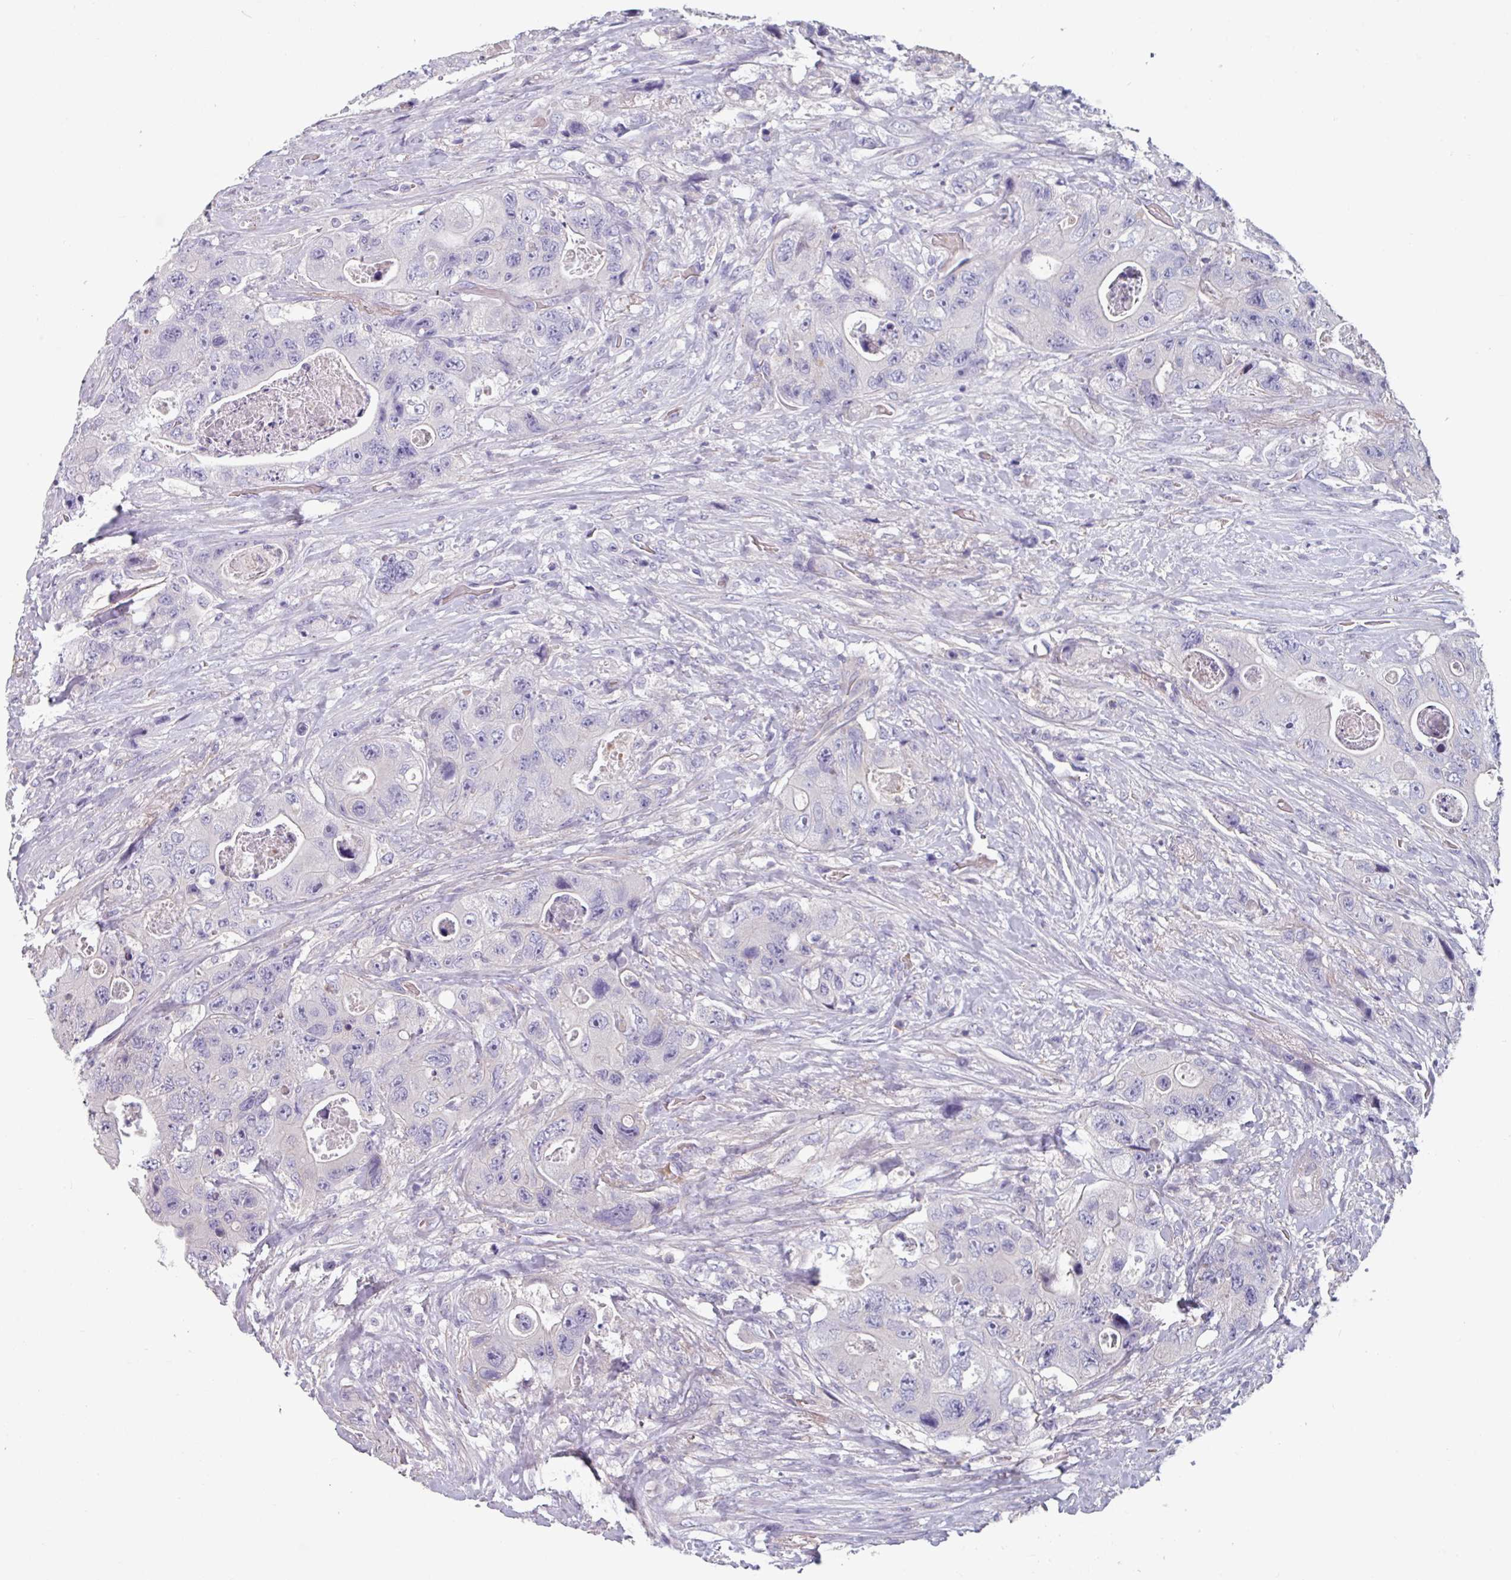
{"staining": {"intensity": "negative", "quantity": "none", "location": "none"}, "tissue": "colorectal cancer", "cell_type": "Tumor cells", "image_type": "cancer", "snomed": [{"axis": "morphology", "description": "Adenocarcinoma, NOS"}, {"axis": "topography", "description": "Colon"}], "caption": "Tumor cells show no significant protein expression in colorectal cancer (adenocarcinoma).", "gene": "TMEM132A", "patient": {"sex": "female", "age": 46}}